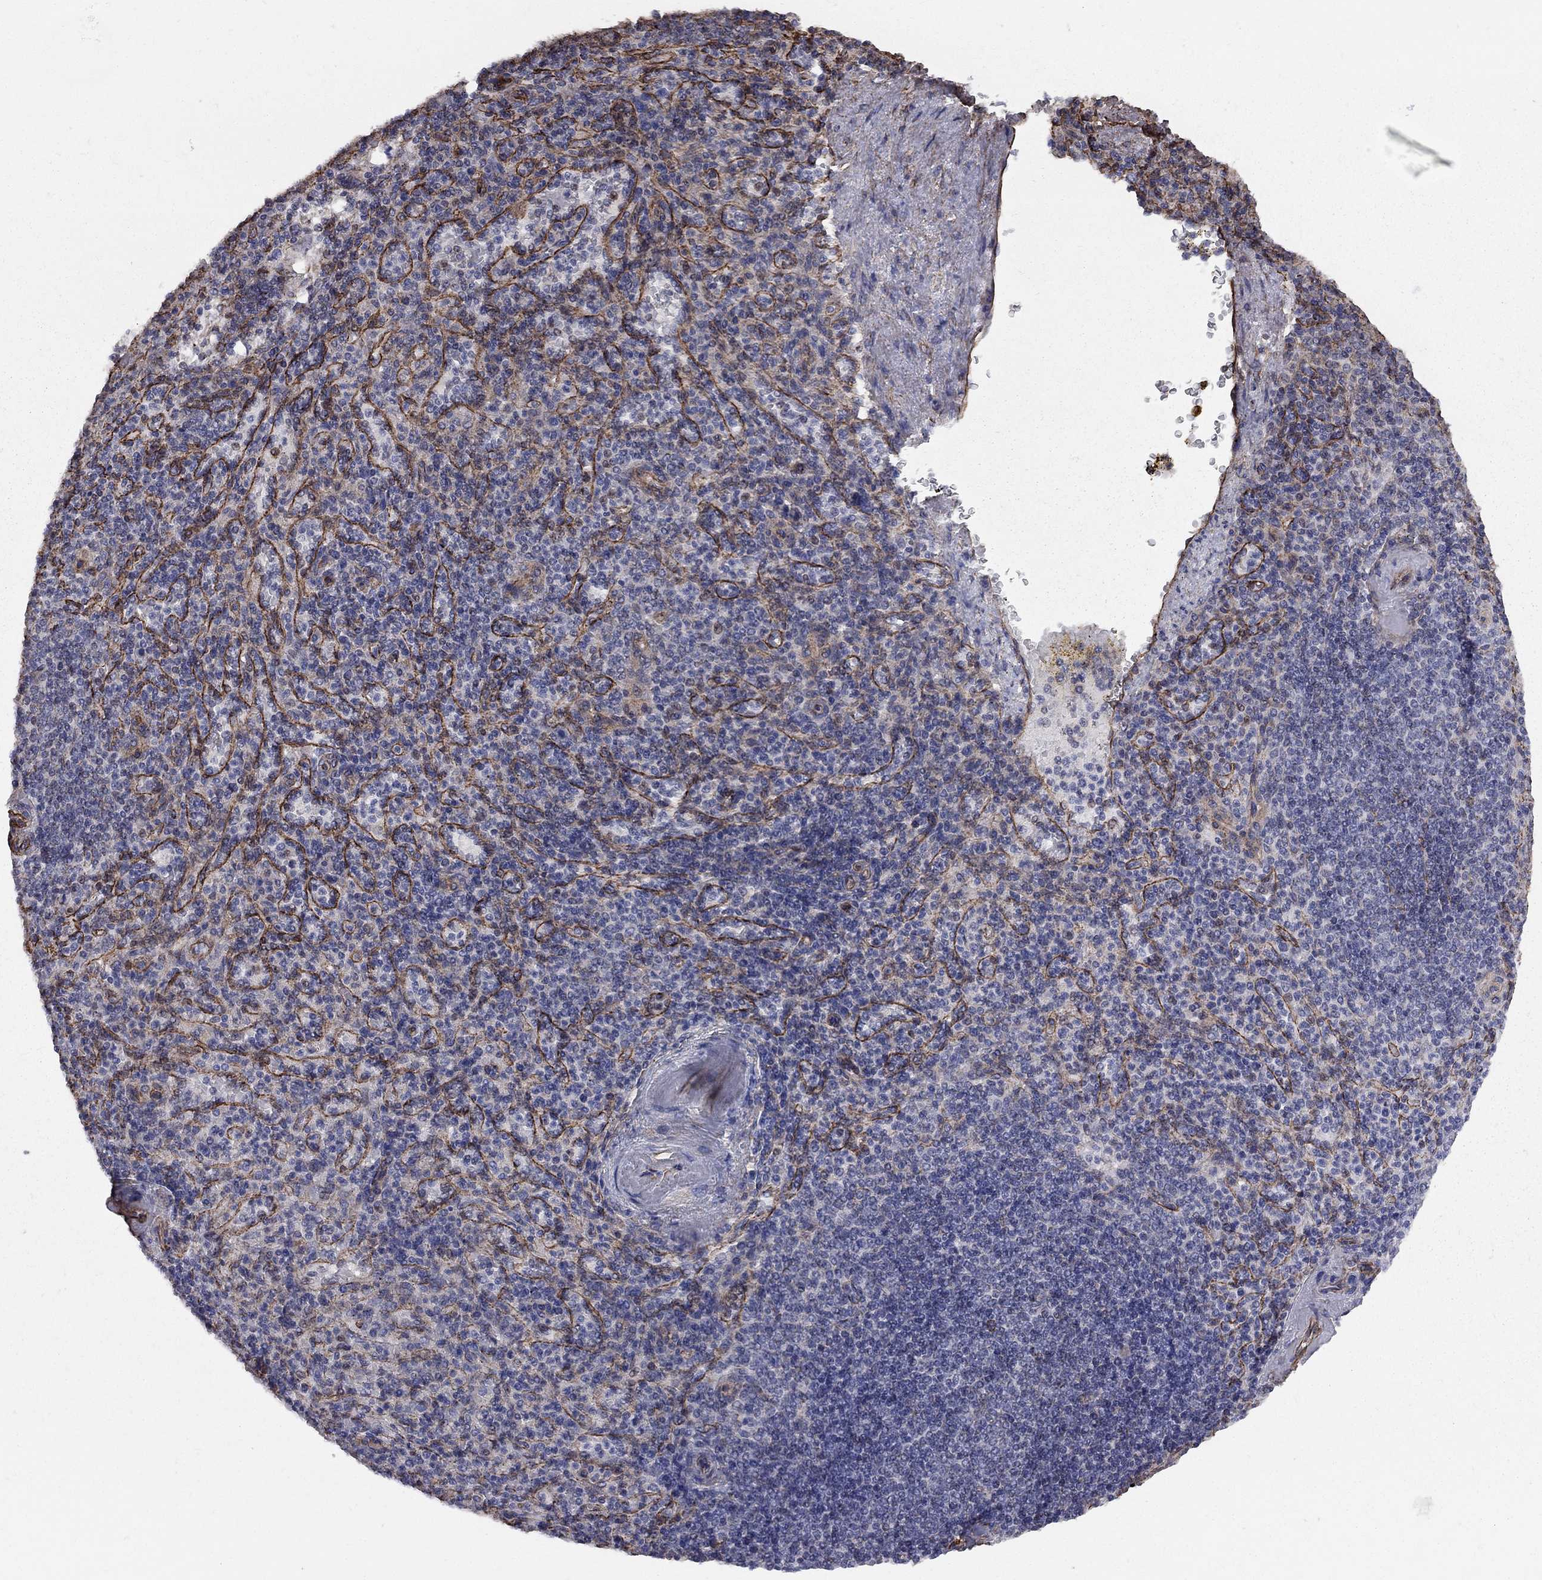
{"staining": {"intensity": "negative", "quantity": "none", "location": "none"}, "tissue": "spleen", "cell_type": "Cells in red pulp", "image_type": "normal", "snomed": [{"axis": "morphology", "description": "Normal tissue, NOS"}, {"axis": "topography", "description": "Spleen"}], "caption": "Immunohistochemistry (IHC) photomicrograph of unremarkable spleen: human spleen stained with DAB (3,3'-diaminobenzidine) demonstrates no significant protein positivity in cells in red pulp.", "gene": "BICDL2", "patient": {"sex": "female", "age": 74}}